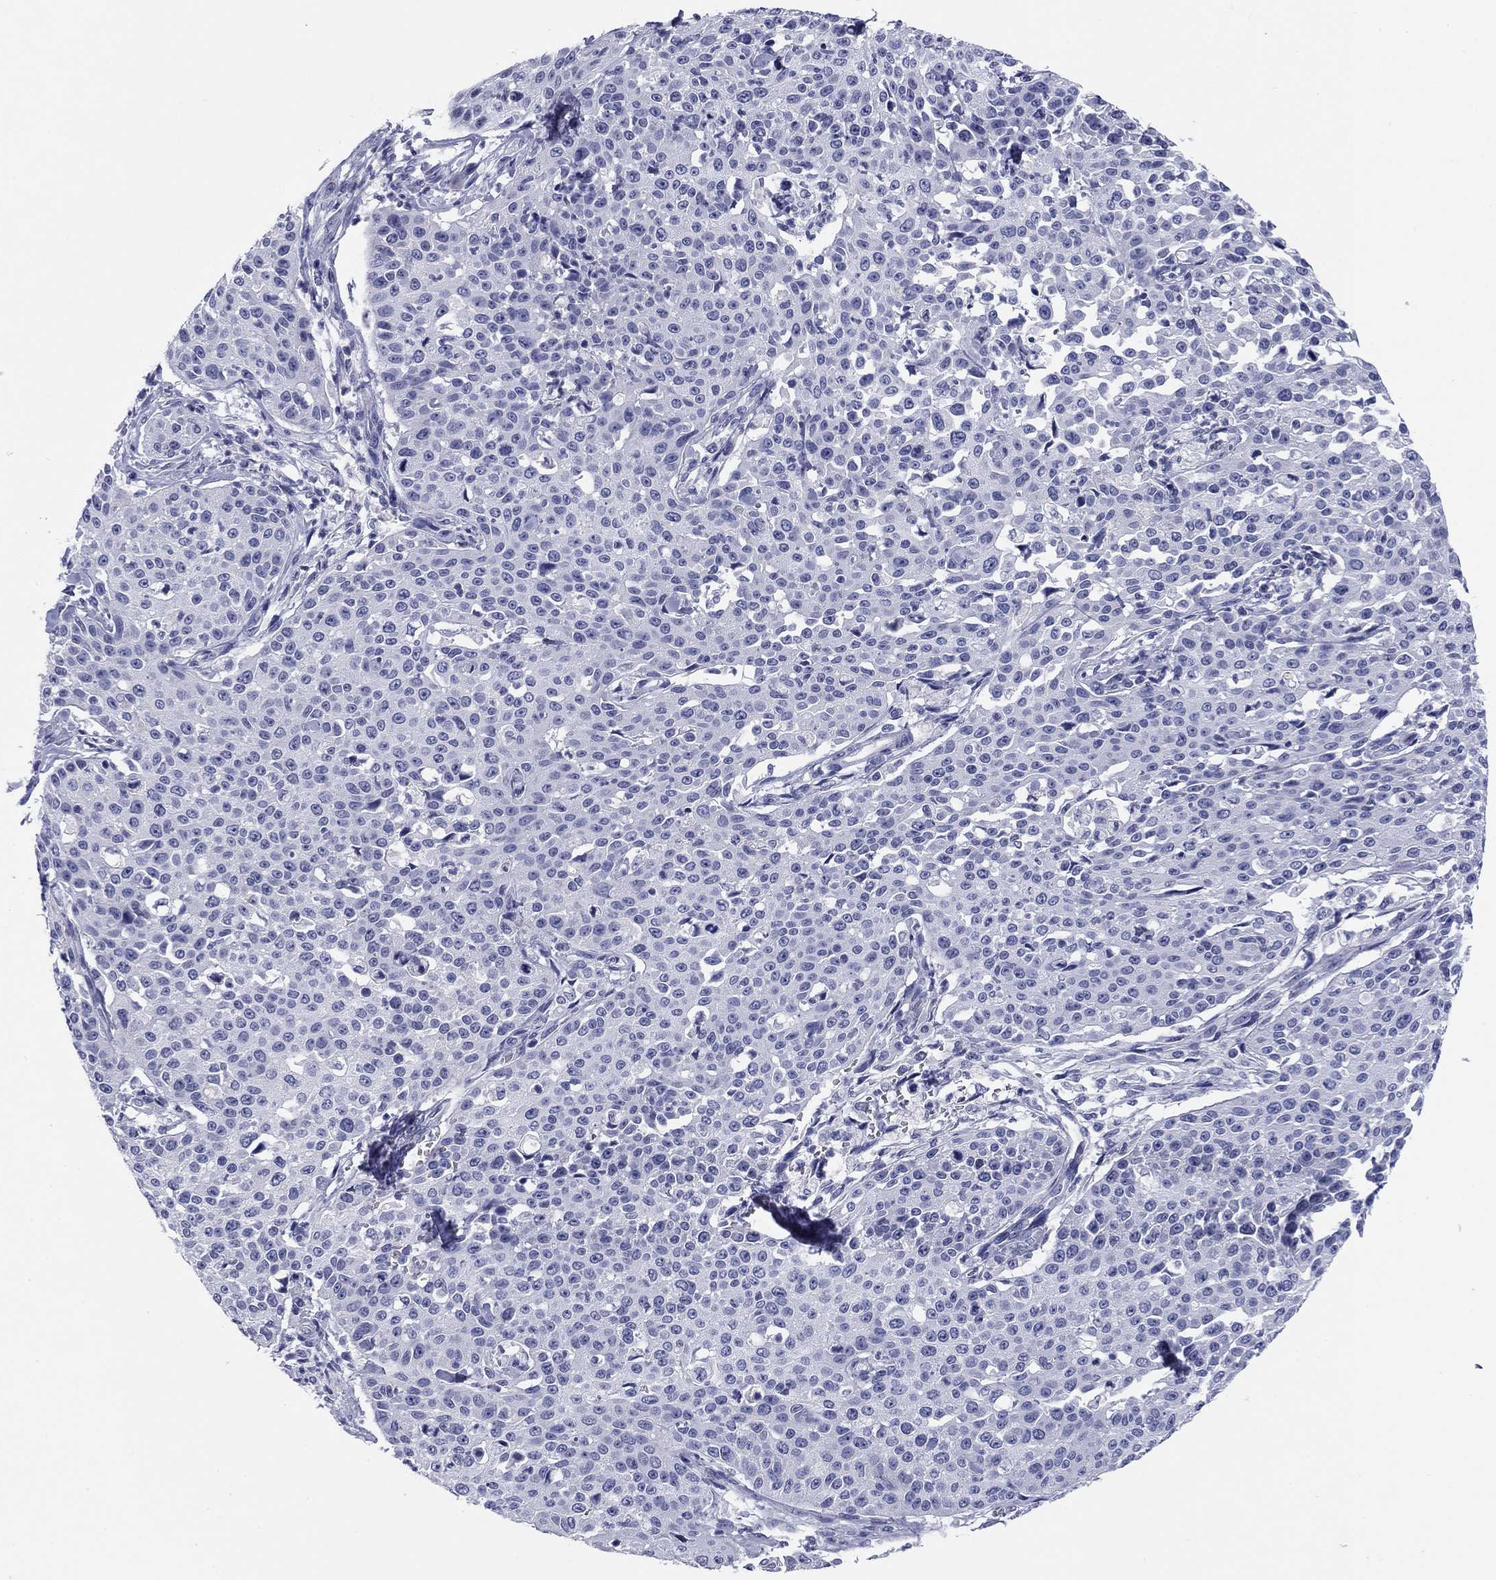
{"staining": {"intensity": "negative", "quantity": "none", "location": "none"}, "tissue": "cervical cancer", "cell_type": "Tumor cells", "image_type": "cancer", "snomed": [{"axis": "morphology", "description": "Squamous cell carcinoma, NOS"}, {"axis": "topography", "description": "Cervix"}], "caption": "This is an immunohistochemistry photomicrograph of cervical cancer. There is no expression in tumor cells.", "gene": "KCNH1", "patient": {"sex": "female", "age": 26}}